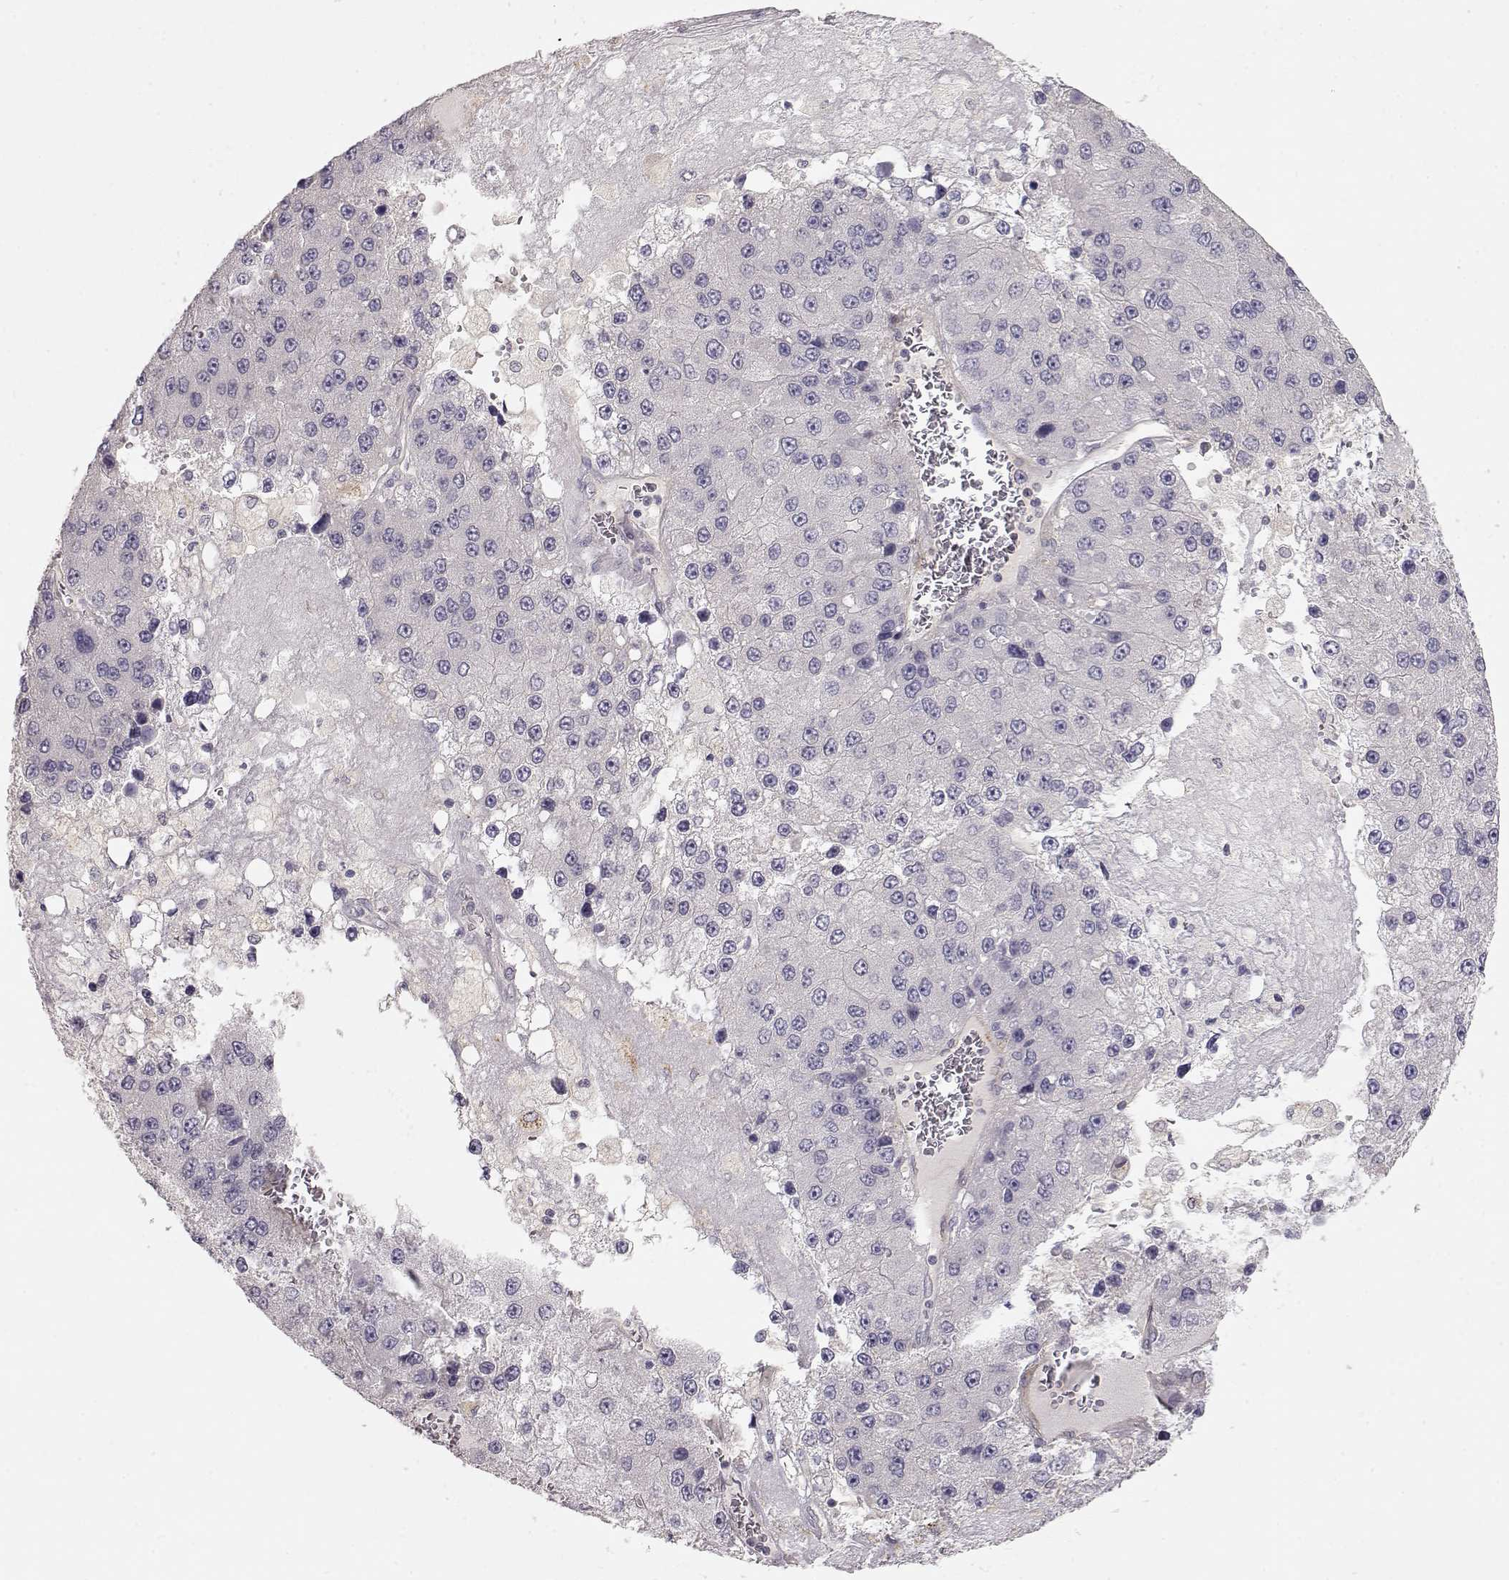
{"staining": {"intensity": "negative", "quantity": "none", "location": "none"}, "tissue": "liver cancer", "cell_type": "Tumor cells", "image_type": "cancer", "snomed": [{"axis": "morphology", "description": "Carcinoma, Hepatocellular, NOS"}, {"axis": "topography", "description": "Liver"}], "caption": "Hepatocellular carcinoma (liver) was stained to show a protein in brown. There is no significant positivity in tumor cells.", "gene": "ARHGAP8", "patient": {"sex": "female", "age": 73}}